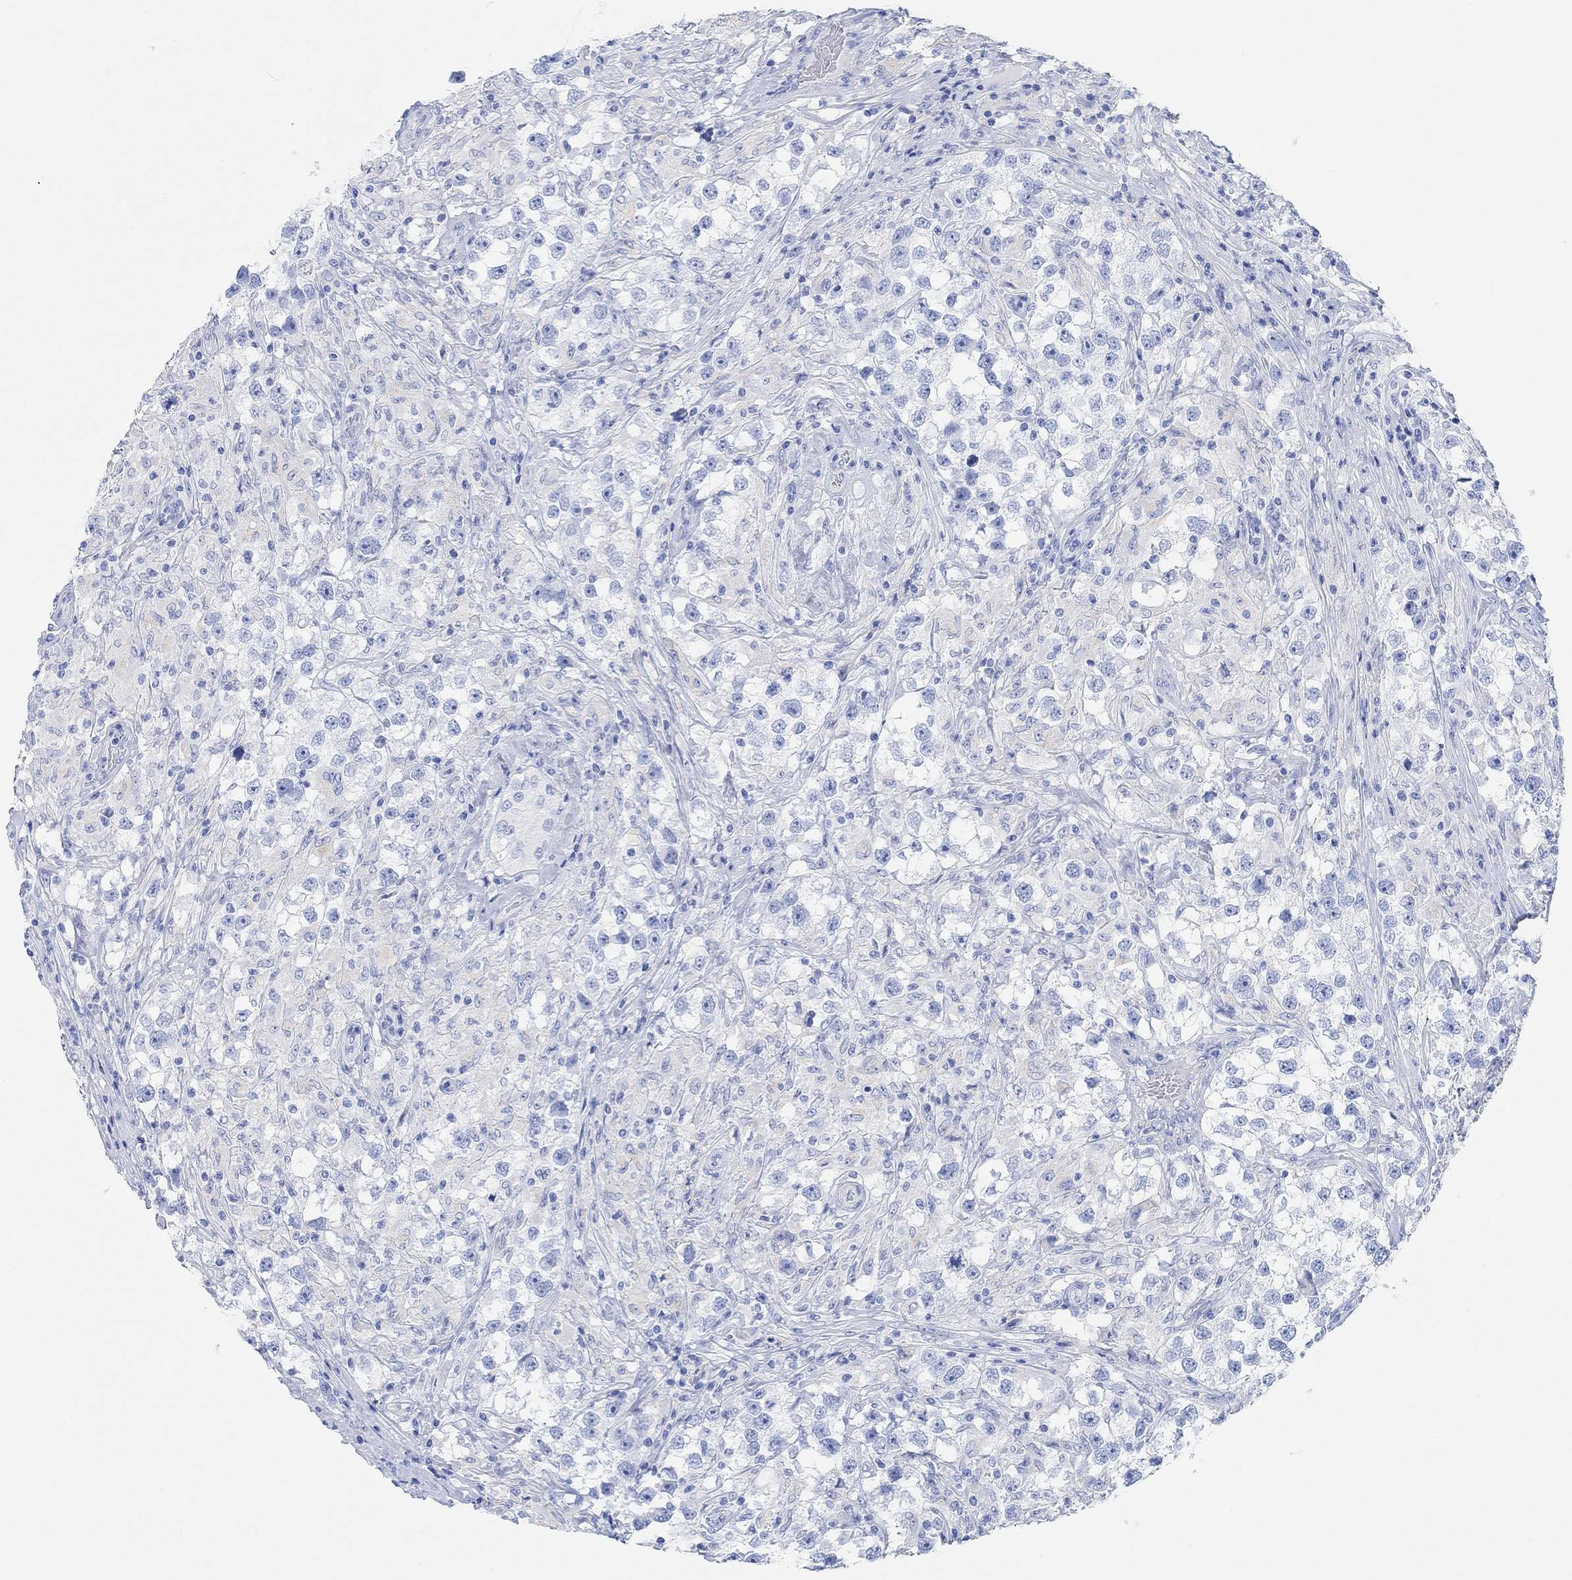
{"staining": {"intensity": "negative", "quantity": "none", "location": "none"}, "tissue": "testis cancer", "cell_type": "Tumor cells", "image_type": "cancer", "snomed": [{"axis": "morphology", "description": "Seminoma, NOS"}, {"axis": "topography", "description": "Testis"}], "caption": "Testis seminoma was stained to show a protein in brown. There is no significant expression in tumor cells. The staining was performed using DAB to visualize the protein expression in brown, while the nuclei were stained in blue with hematoxylin (Magnification: 20x).", "gene": "ANKRD33", "patient": {"sex": "male", "age": 46}}